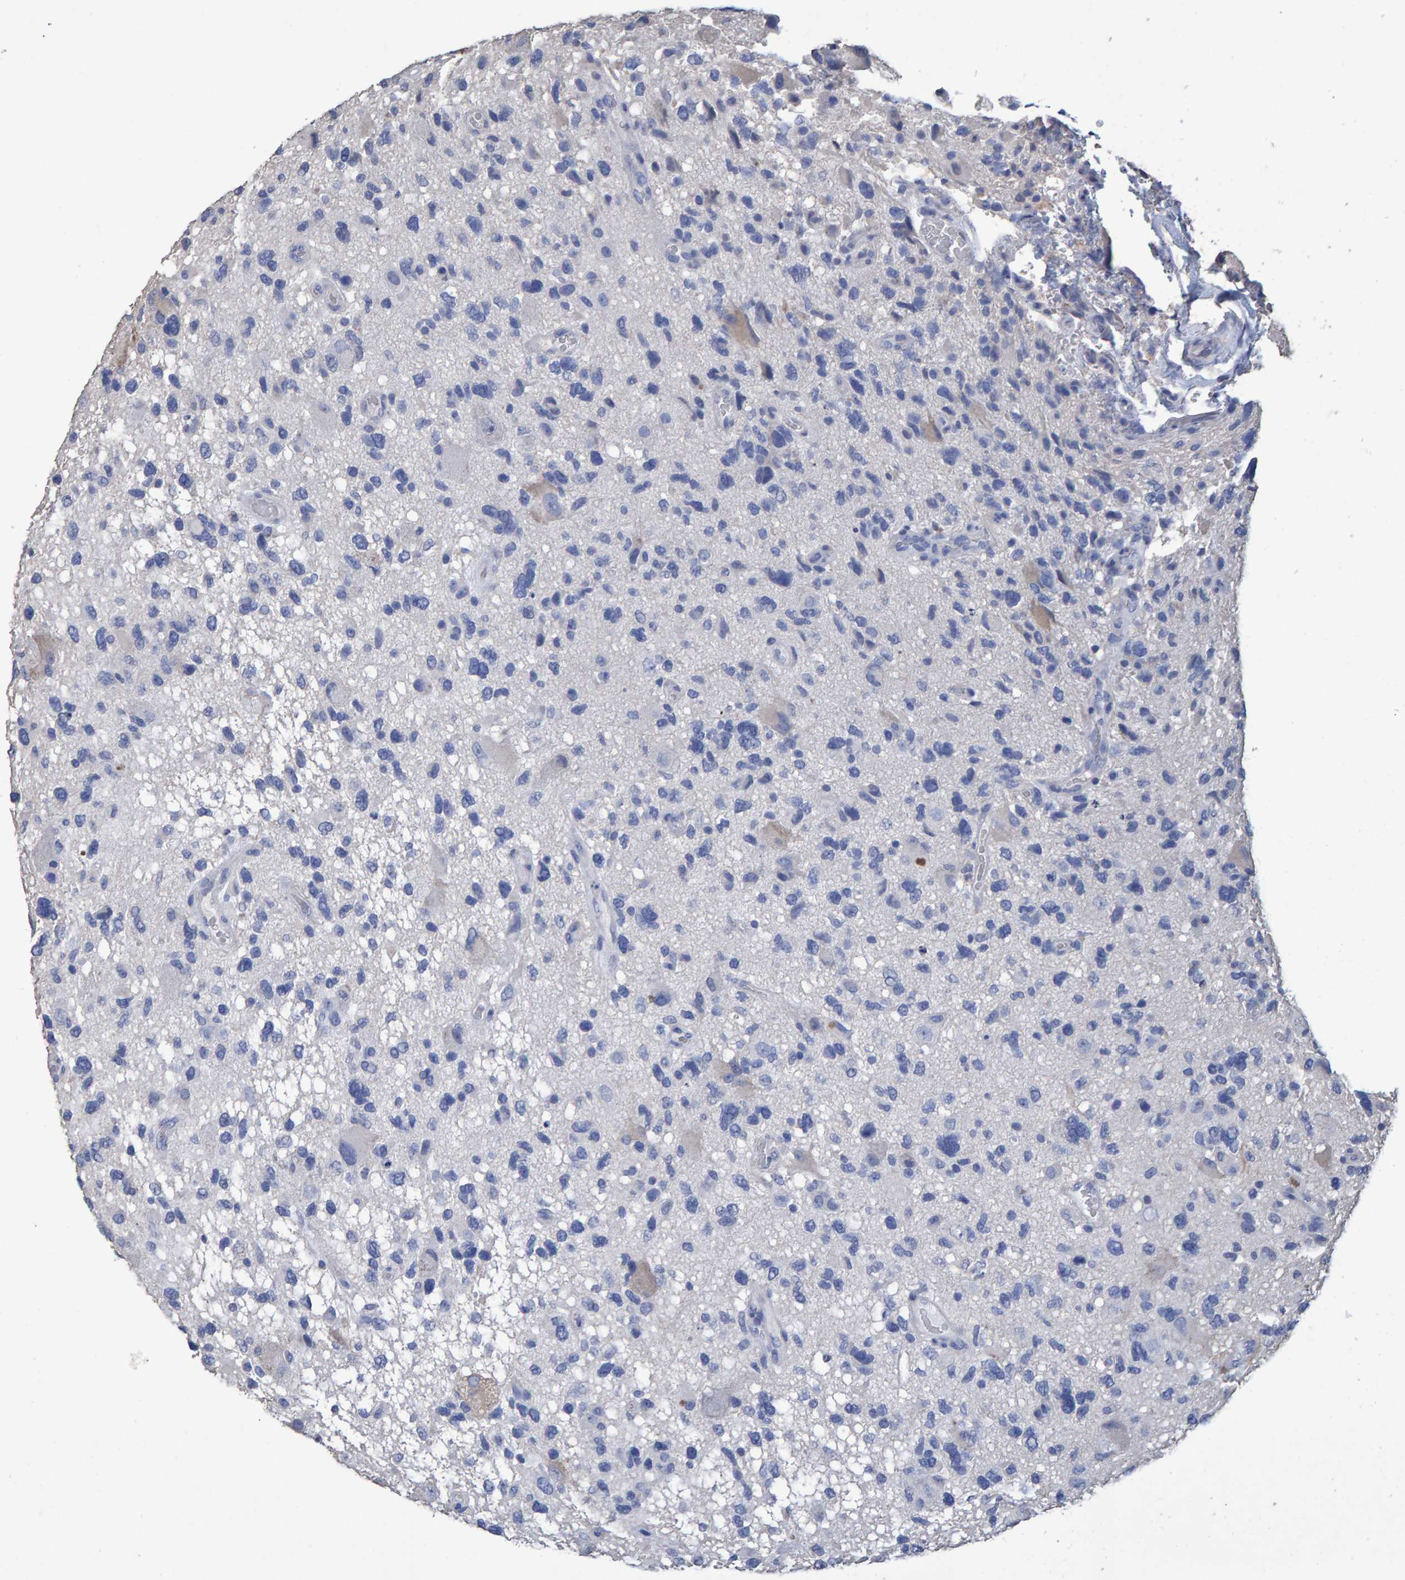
{"staining": {"intensity": "negative", "quantity": "none", "location": "none"}, "tissue": "glioma", "cell_type": "Tumor cells", "image_type": "cancer", "snomed": [{"axis": "morphology", "description": "Glioma, malignant, High grade"}, {"axis": "topography", "description": "Brain"}], "caption": "Immunohistochemistry (IHC) image of glioma stained for a protein (brown), which demonstrates no positivity in tumor cells.", "gene": "HEMGN", "patient": {"sex": "male", "age": 33}}